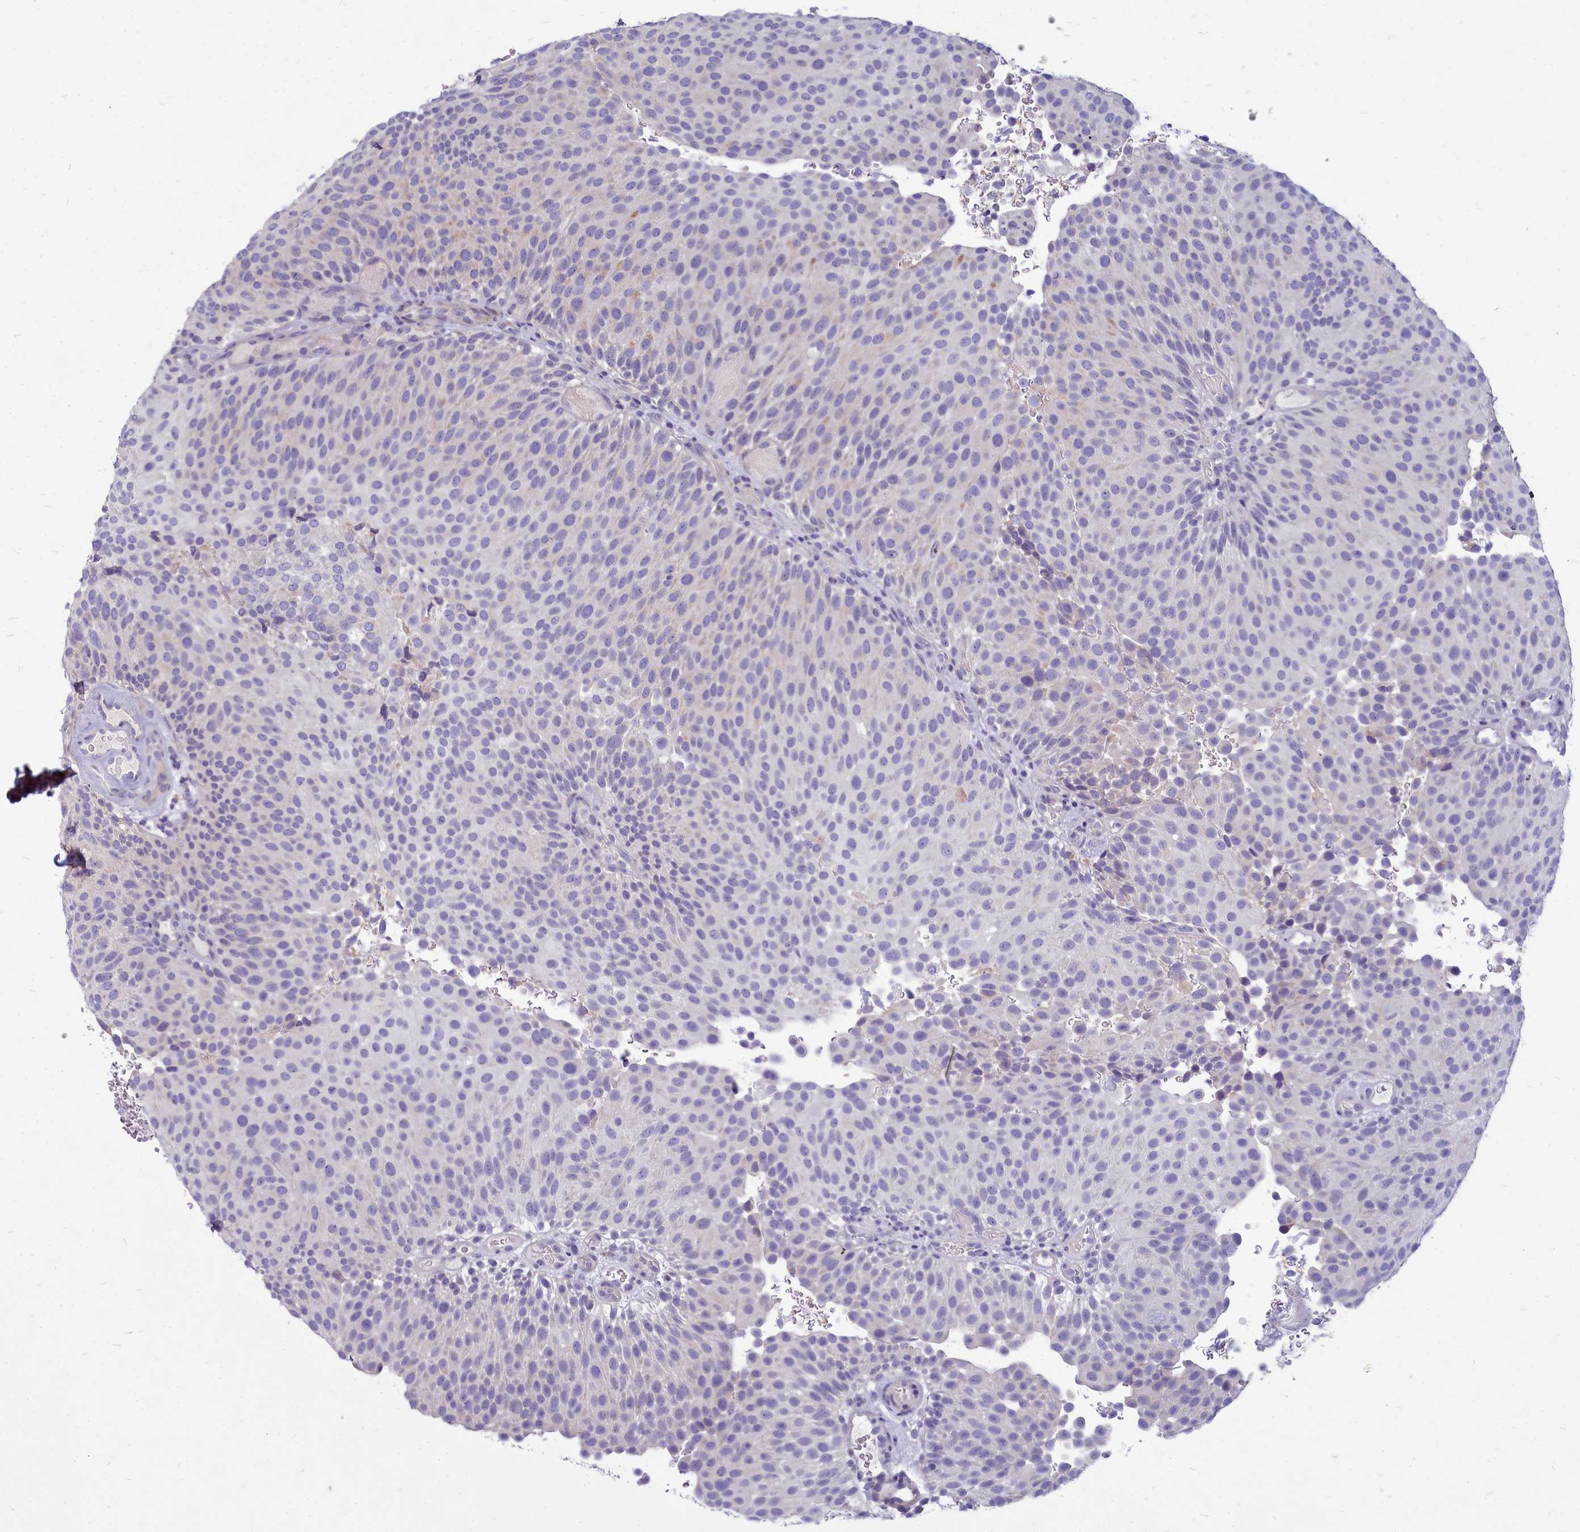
{"staining": {"intensity": "negative", "quantity": "none", "location": "none"}, "tissue": "urothelial cancer", "cell_type": "Tumor cells", "image_type": "cancer", "snomed": [{"axis": "morphology", "description": "Urothelial carcinoma, Low grade"}, {"axis": "topography", "description": "Urinary bladder"}], "caption": "IHC histopathology image of human urothelial cancer stained for a protein (brown), which exhibits no expression in tumor cells. (Stains: DAB (3,3'-diaminobenzidine) immunohistochemistry with hematoxylin counter stain, Microscopy: brightfield microscopy at high magnification).", "gene": "SMPD4", "patient": {"sex": "male", "age": 78}}